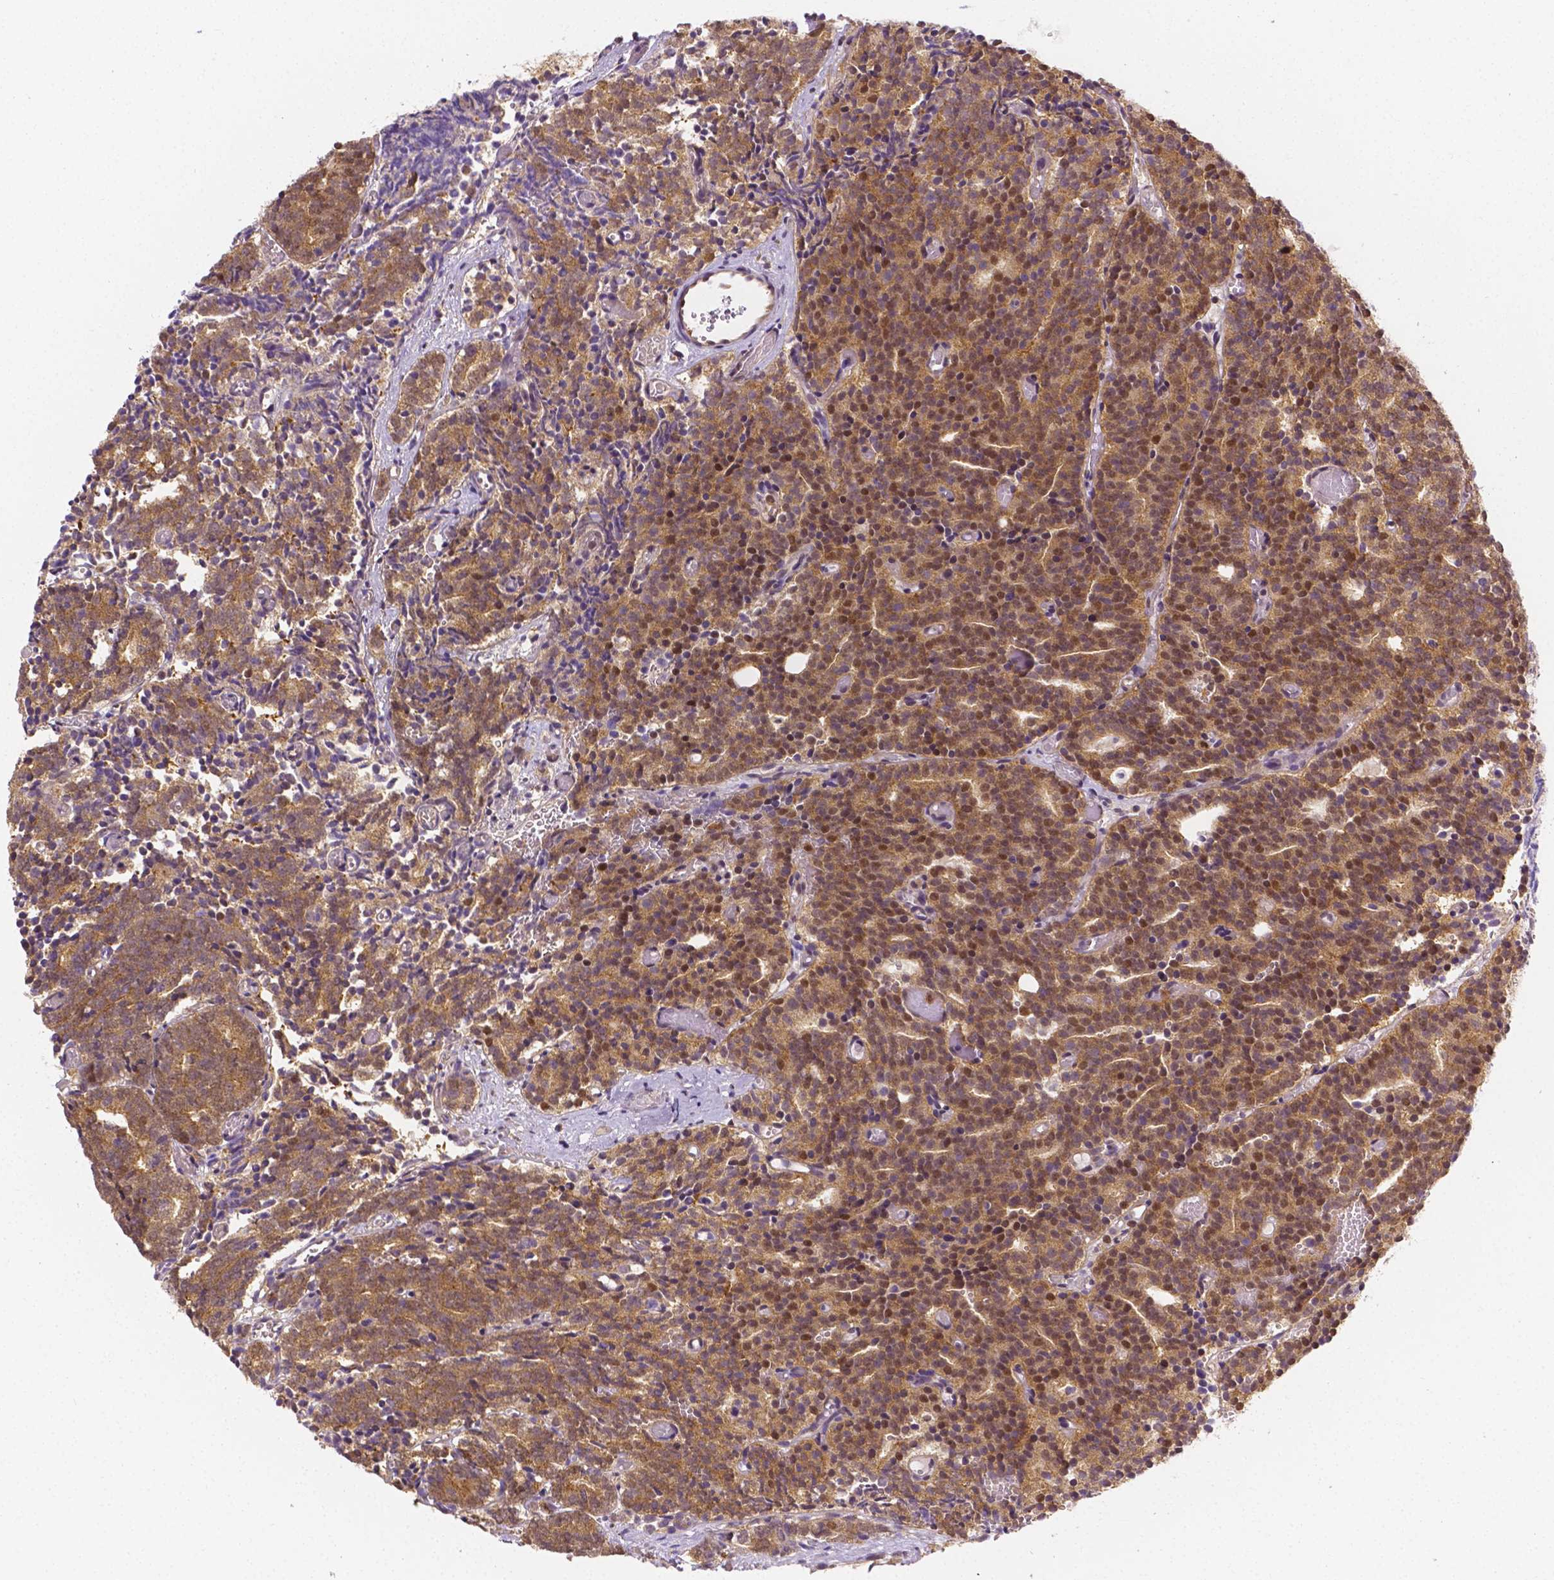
{"staining": {"intensity": "moderate", "quantity": ">75%", "location": "cytoplasmic/membranous"}, "tissue": "prostate cancer", "cell_type": "Tumor cells", "image_type": "cancer", "snomed": [{"axis": "morphology", "description": "Adenocarcinoma, High grade"}, {"axis": "topography", "description": "Prostate"}], "caption": "This image exhibits prostate high-grade adenocarcinoma stained with IHC to label a protein in brown. The cytoplasmic/membranous of tumor cells show moderate positivity for the protein. Nuclei are counter-stained blue.", "gene": "ZNRD2", "patient": {"sex": "male", "age": 53}}